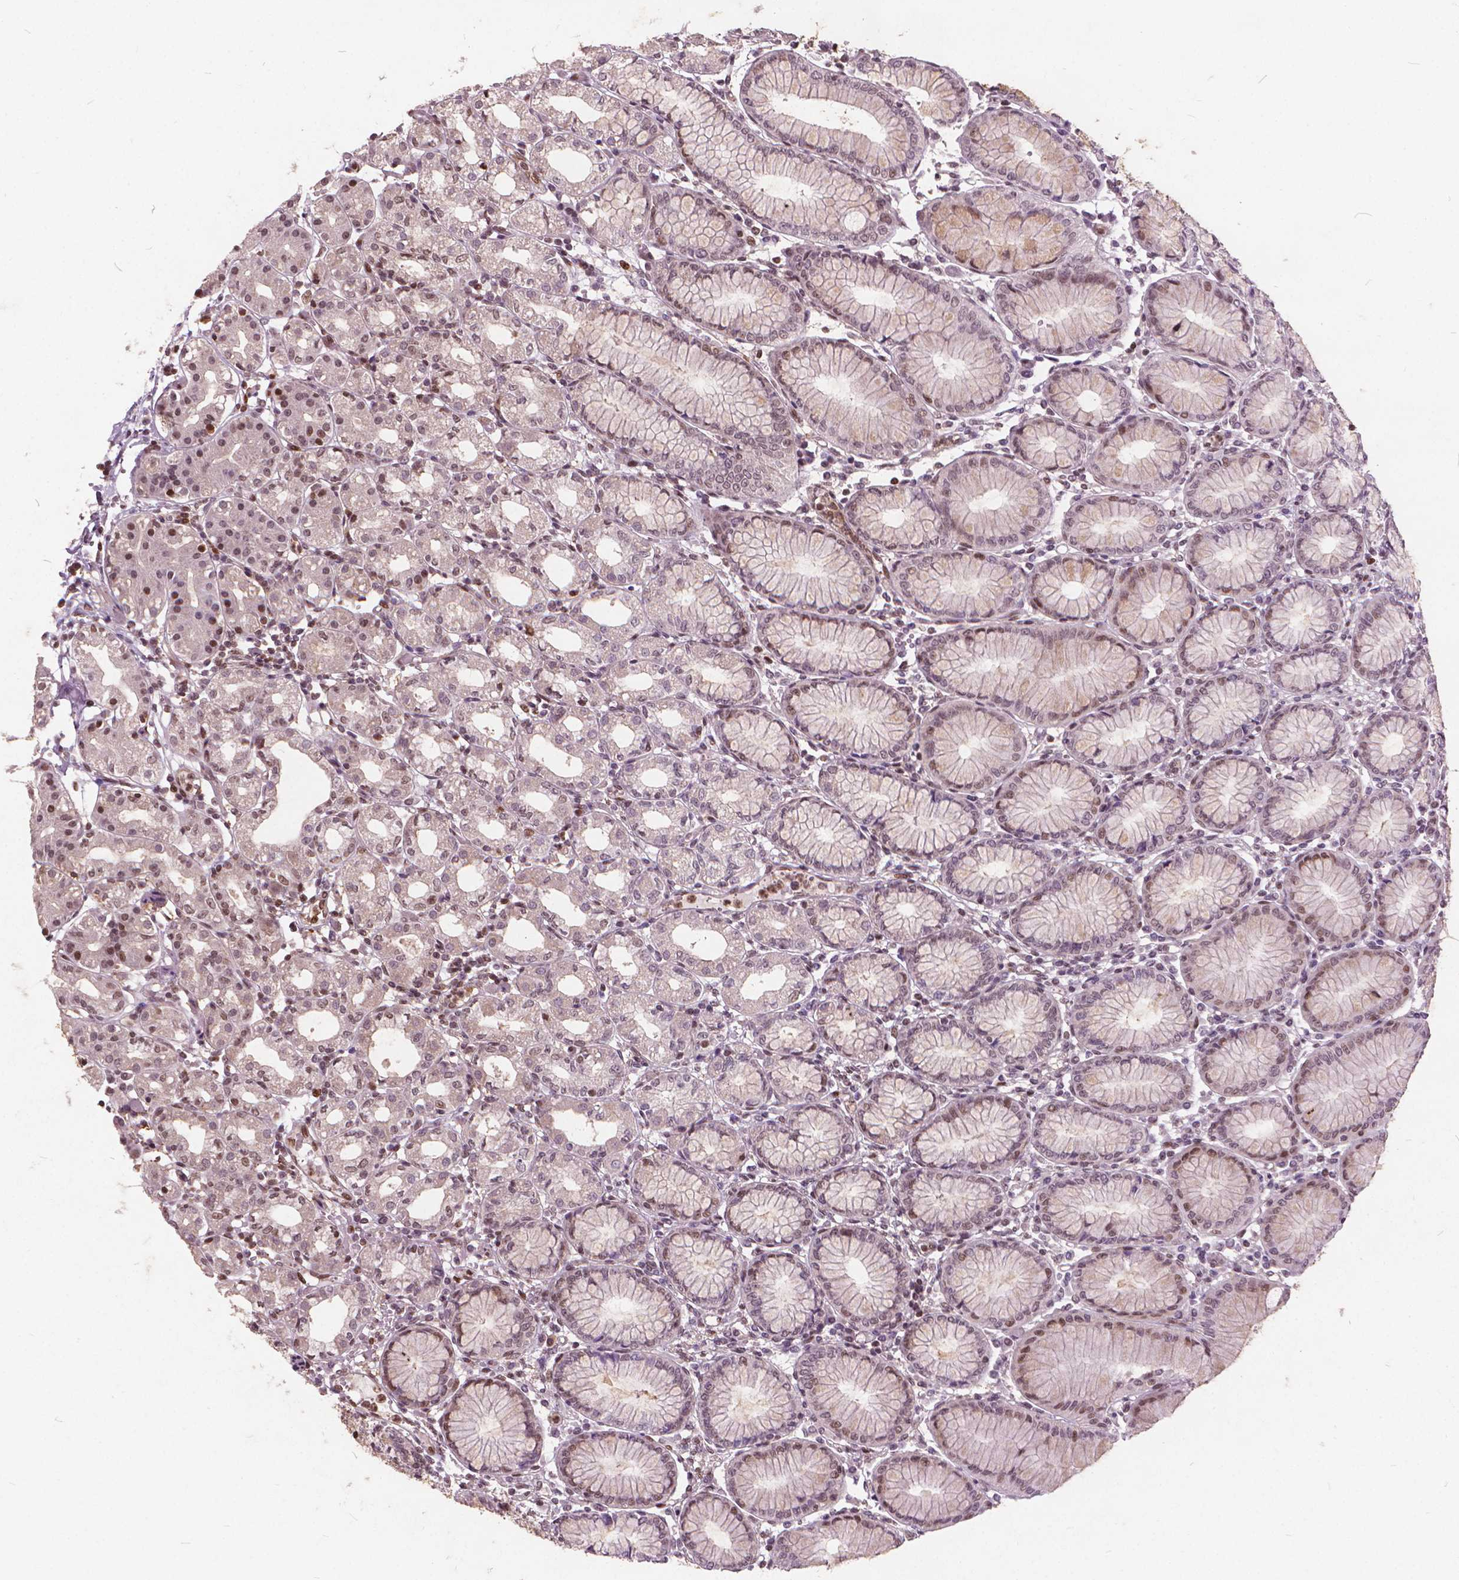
{"staining": {"intensity": "moderate", "quantity": "<25%", "location": "nuclear"}, "tissue": "stomach", "cell_type": "Glandular cells", "image_type": "normal", "snomed": [{"axis": "morphology", "description": "Normal tissue, NOS"}, {"axis": "topography", "description": "Skeletal muscle"}, {"axis": "topography", "description": "Stomach"}], "caption": "Moderate nuclear protein expression is appreciated in approximately <25% of glandular cells in stomach.", "gene": "STAT5B", "patient": {"sex": "female", "age": 57}}